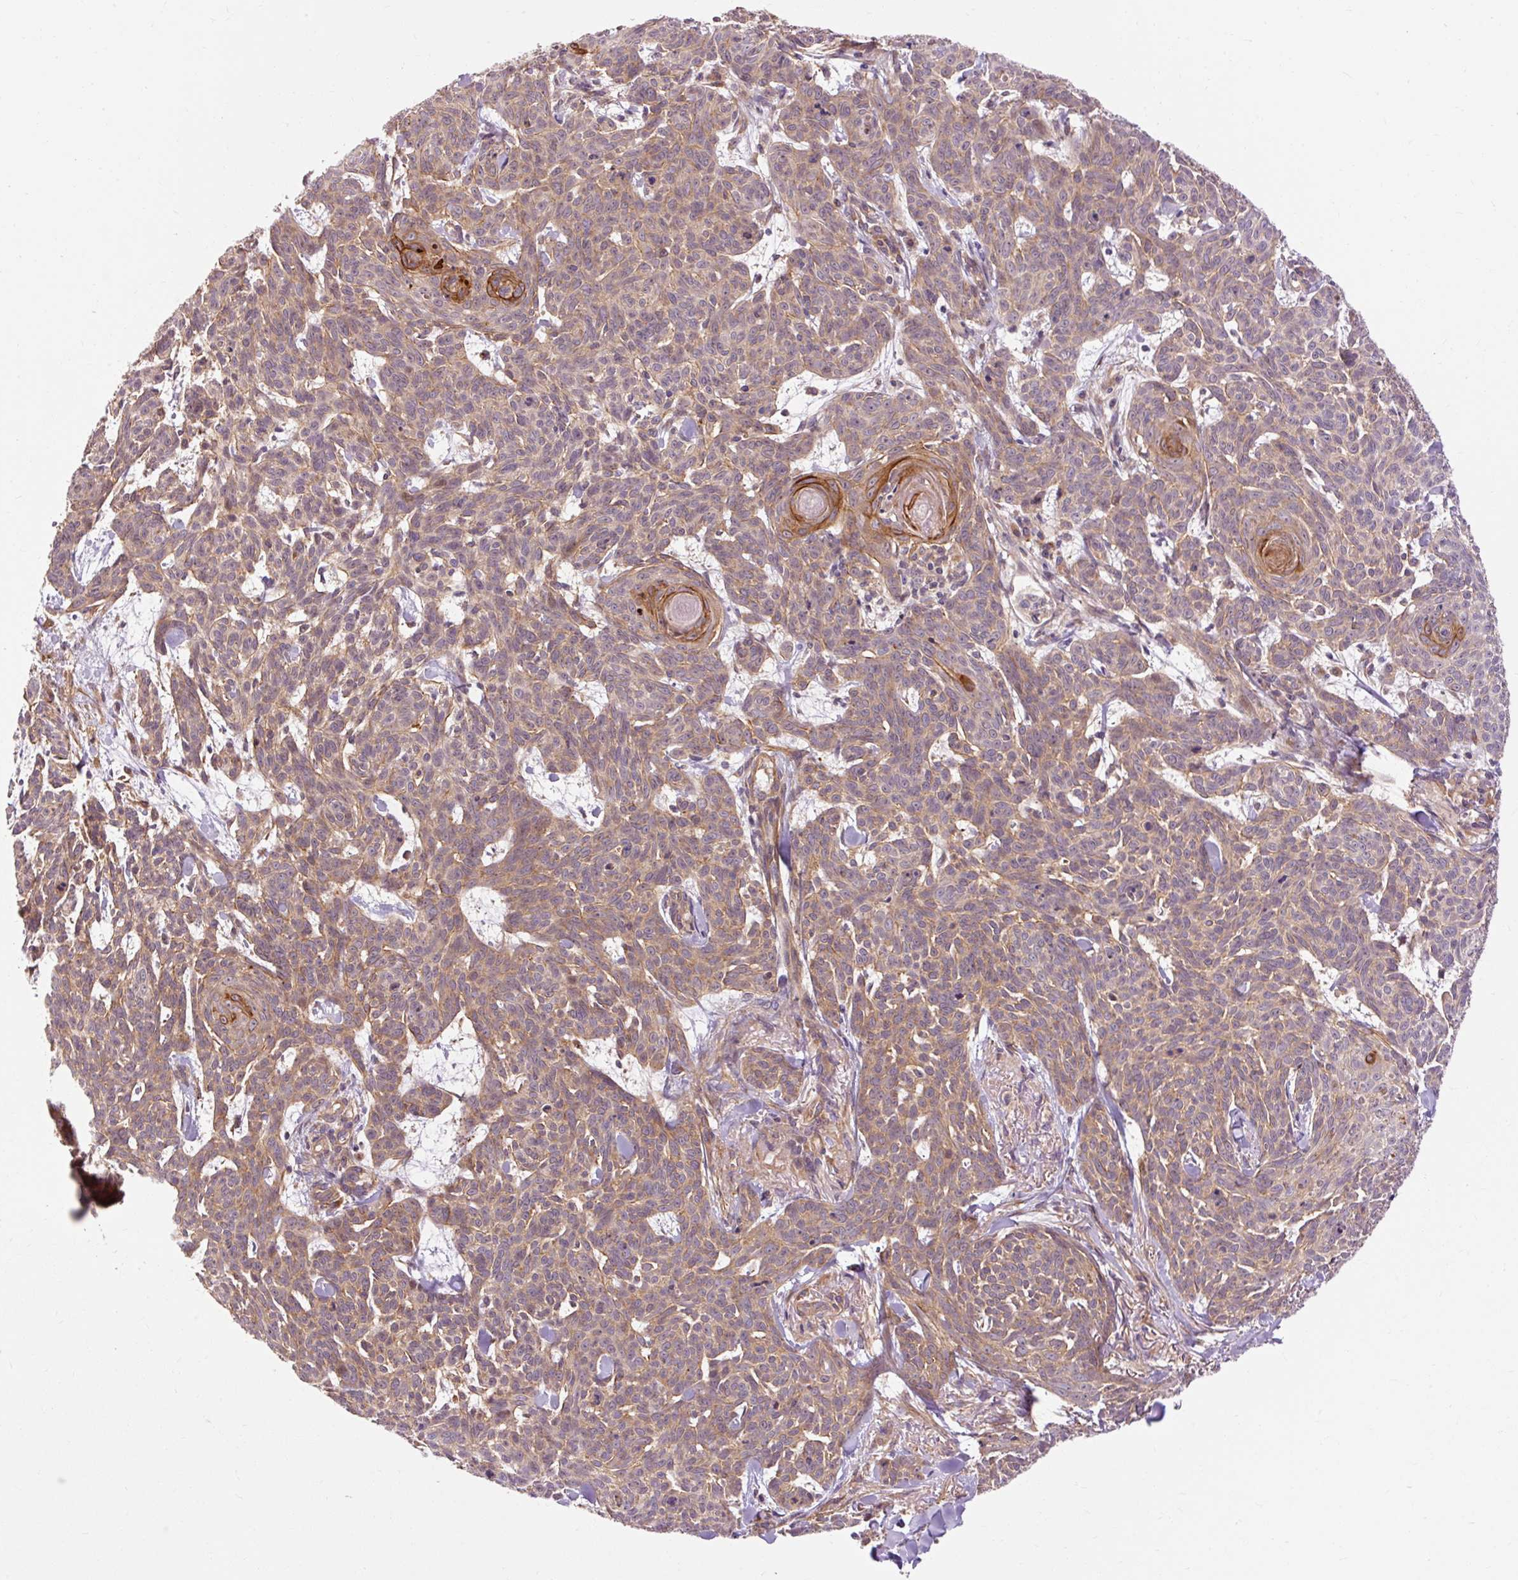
{"staining": {"intensity": "moderate", "quantity": ">75%", "location": "cytoplasmic/membranous"}, "tissue": "skin cancer", "cell_type": "Tumor cells", "image_type": "cancer", "snomed": [{"axis": "morphology", "description": "Basal cell carcinoma"}, {"axis": "topography", "description": "Skin"}], "caption": "Skin cancer stained with a protein marker exhibits moderate staining in tumor cells.", "gene": "RIPOR3", "patient": {"sex": "female", "age": 93}}